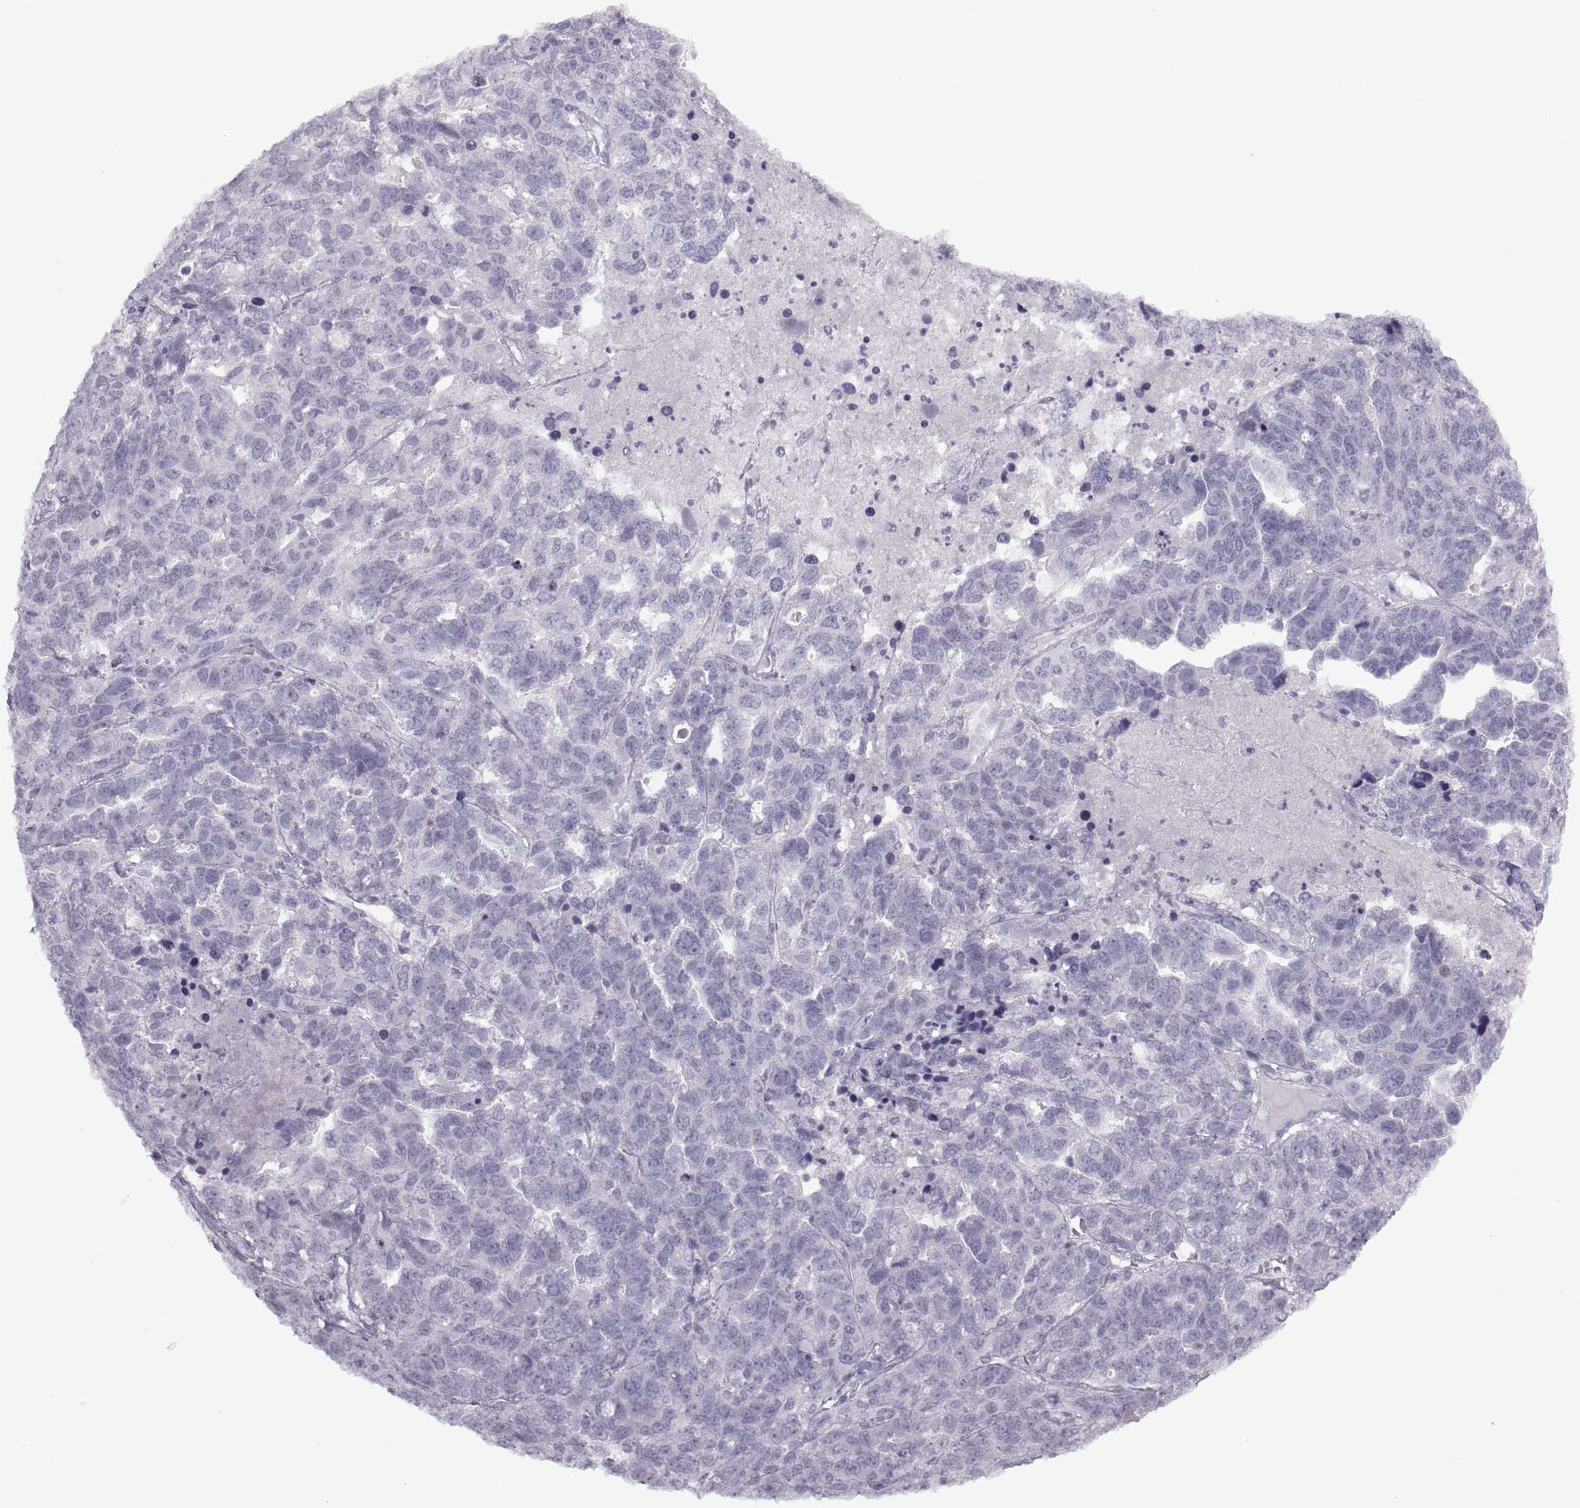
{"staining": {"intensity": "negative", "quantity": "none", "location": "none"}, "tissue": "ovarian cancer", "cell_type": "Tumor cells", "image_type": "cancer", "snomed": [{"axis": "morphology", "description": "Cystadenocarcinoma, serous, NOS"}, {"axis": "topography", "description": "Ovary"}], "caption": "Photomicrograph shows no significant protein expression in tumor cells of ovarian serous cystadenocarcinoma. (Brightfield microscopy of DAB (3,3'-diaminobenzidine) IHC at high magnification).", "gene": "FAM24A", "patient": {"sex": "female", "age": 71}}